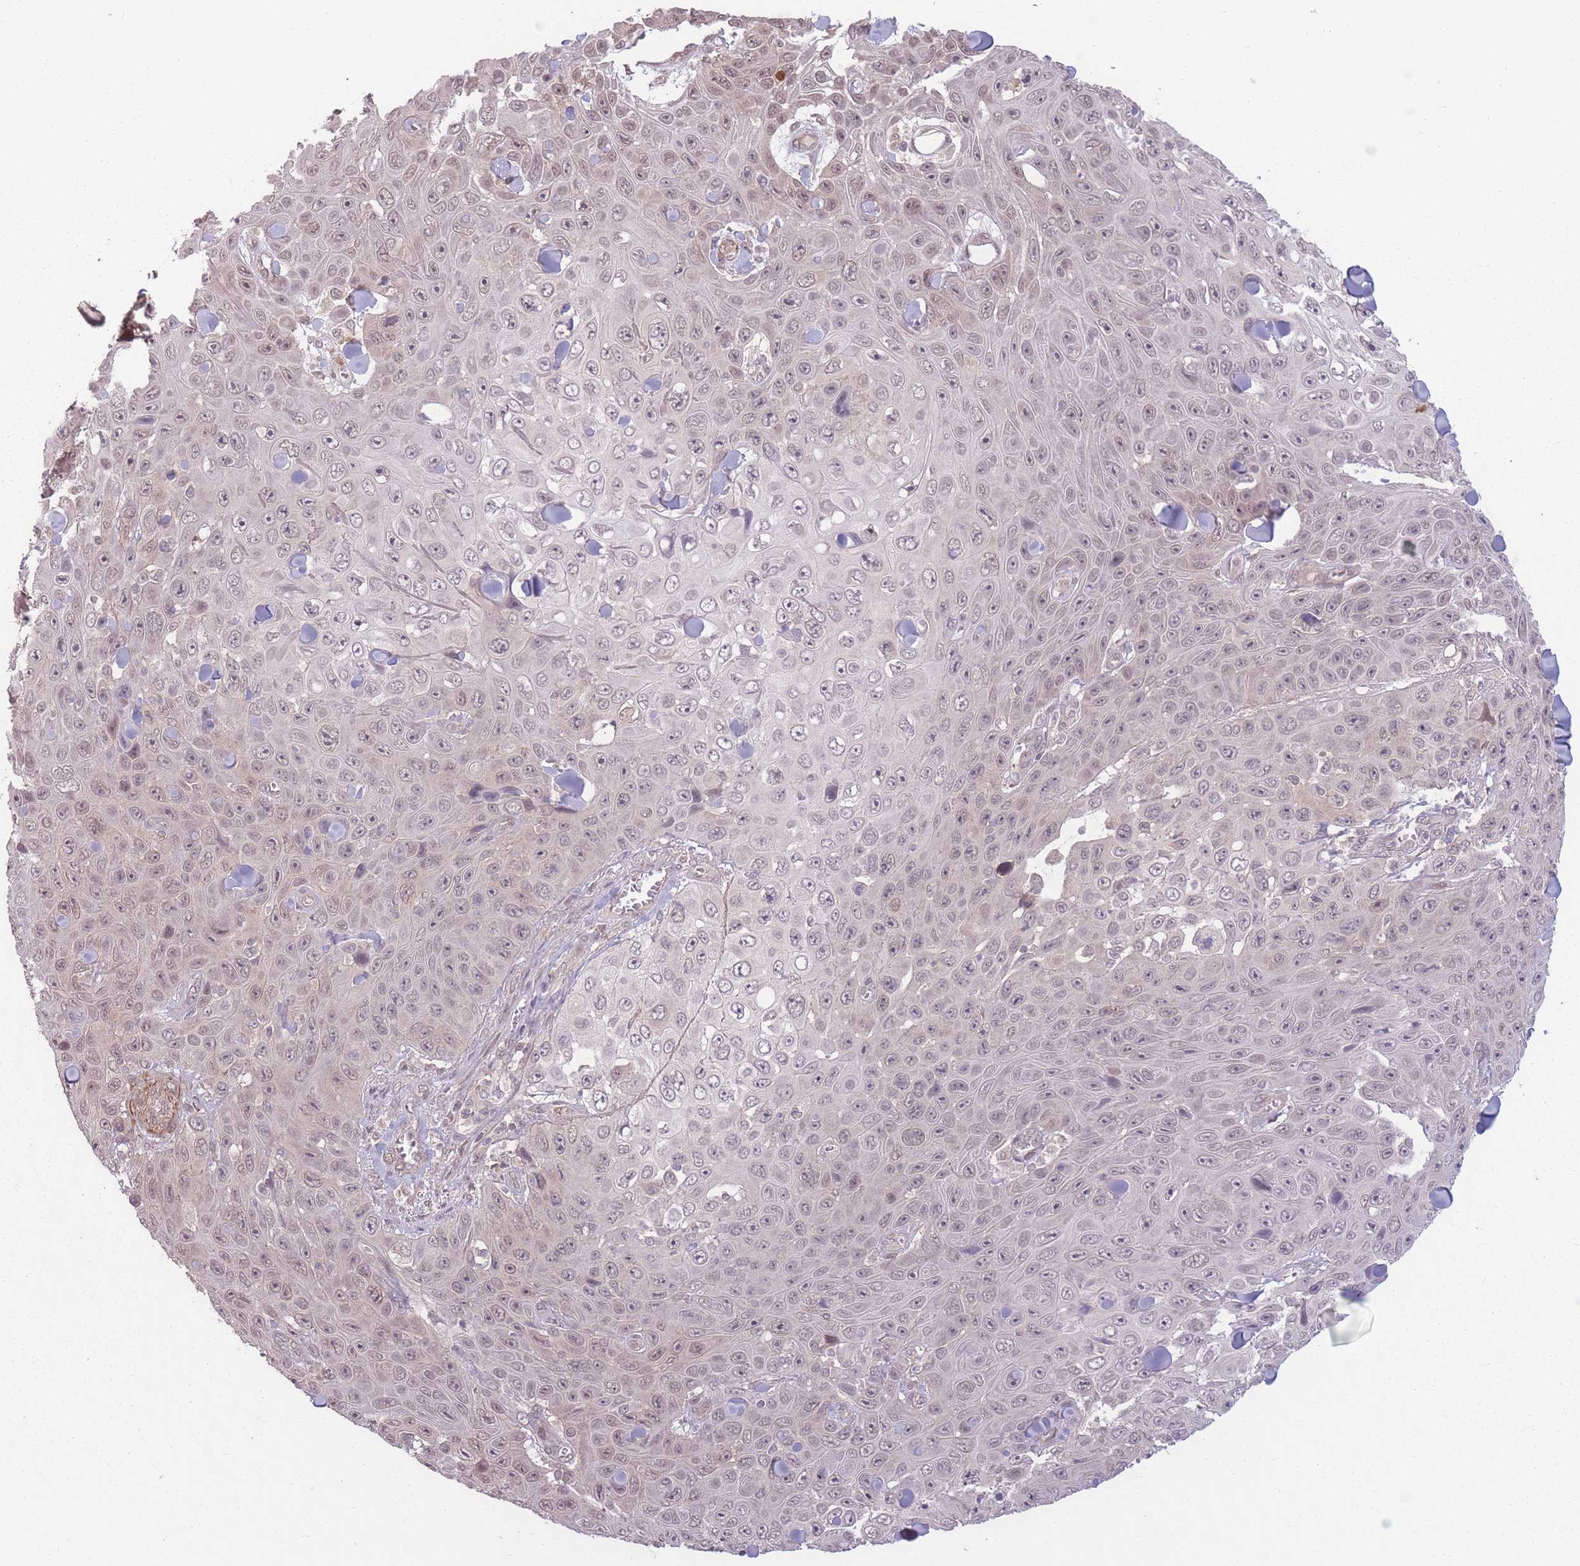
{"staining": {"intensity": "negative", "quantity": "none", "location": "none"}, "tissue": "skin cancer", "cell_type": "Tumor cells", "image_type": "cancer", "snomed": [{"axis": "morphology", "description": "Squamous cell carcinoma, NOS"}, {"axis": "topography", "description": "Skin"}], "caption": "DAB immunohistochemical staining of human skin squamous cell carcinoma exhibits no significant expression in tumor cells.", "gene": "CCDC154", "patient": {"sex": "male", "age": 82}}